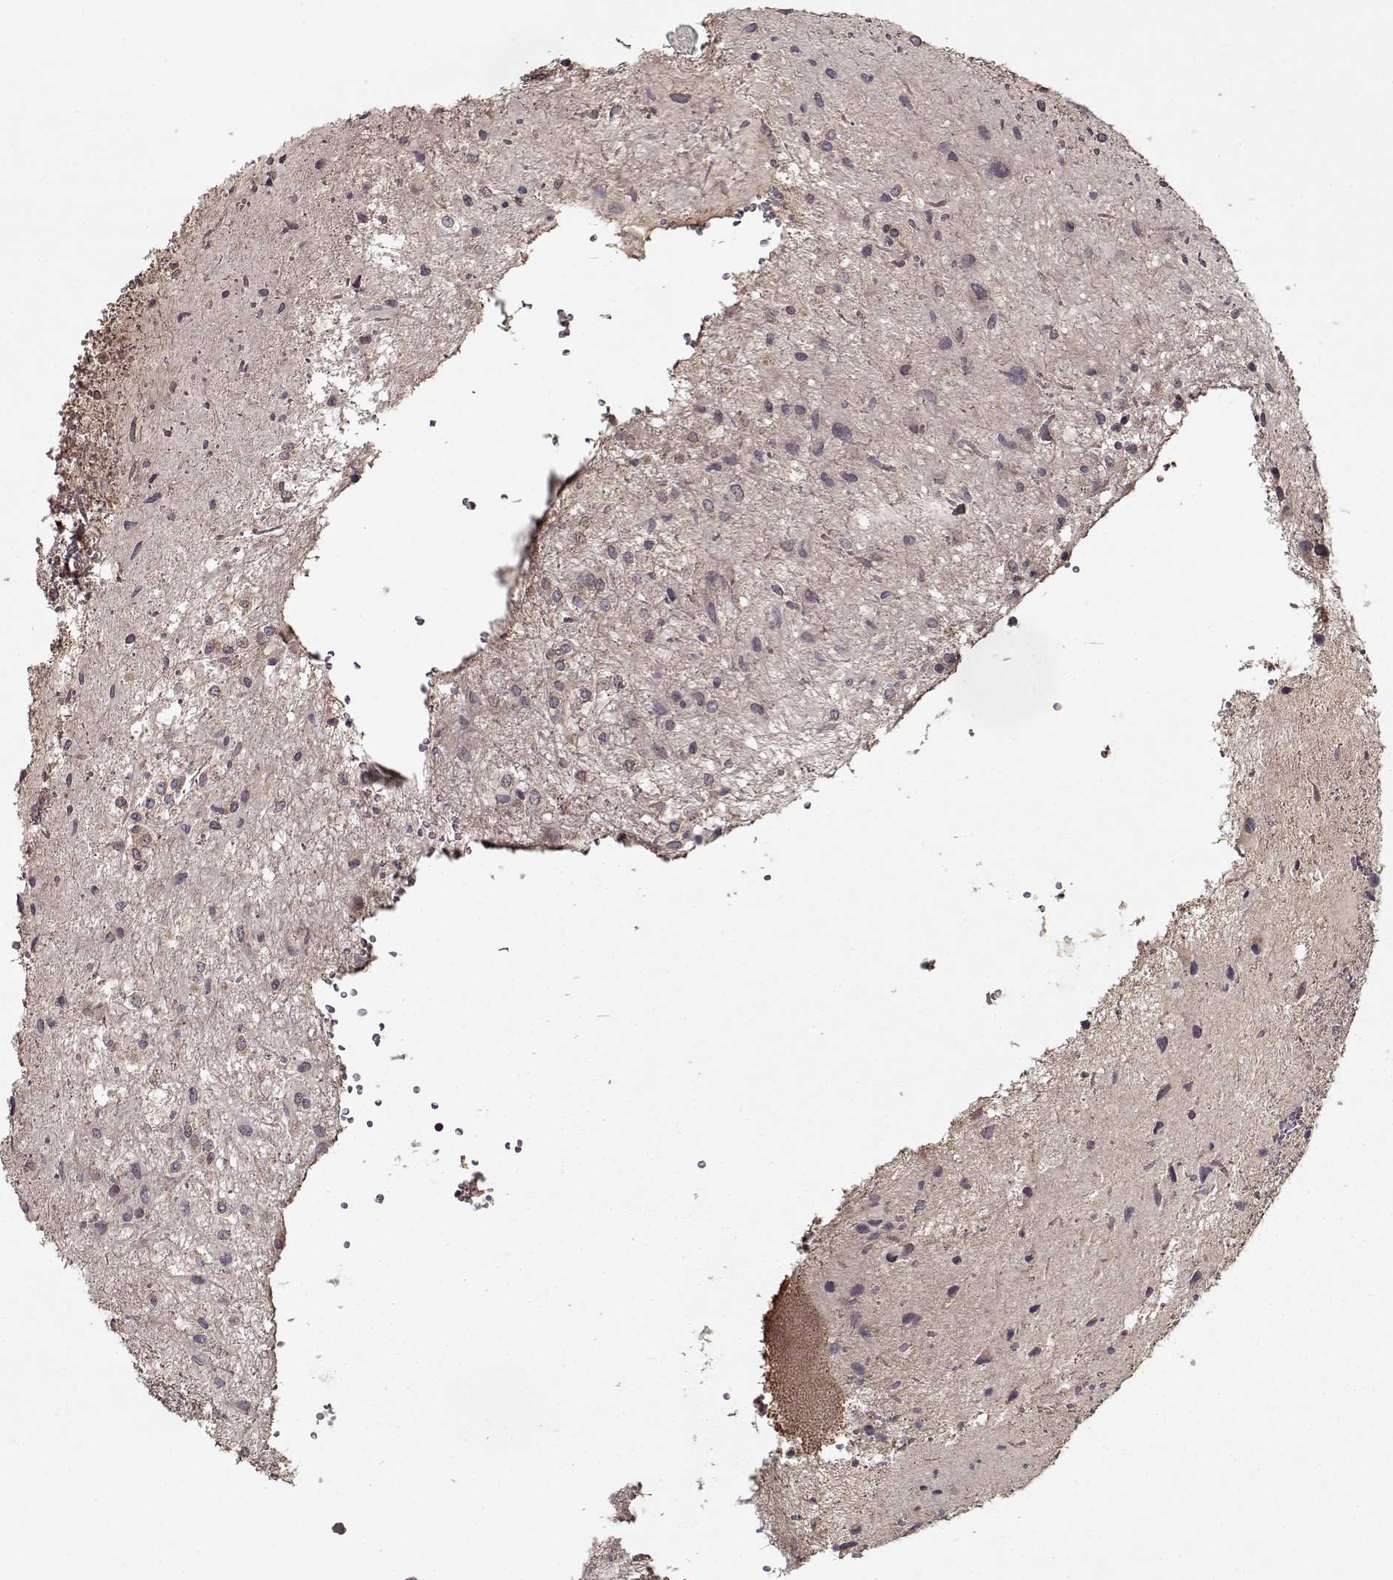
{"staining": {"intensity": "weak", "quantity": "<25%", "location": "cytoplasmic/membranous"}, "tissue": "glioma", "cell_type": "Tumor cells", "image_type": "cancer", "snomed": [{"axis": "morphology", "description": "Glioma, malignant, Low grade"}, {"axis": "topography", "description": "Cerebellum"}], "caption": "This is an immunohistochemistry (IHC) histopathology image of low-grade glioma (malignant). There is no positivity in tumor cells.", "gene": "IMMP1L", "patient": {"sex": "female", "age": 14}}